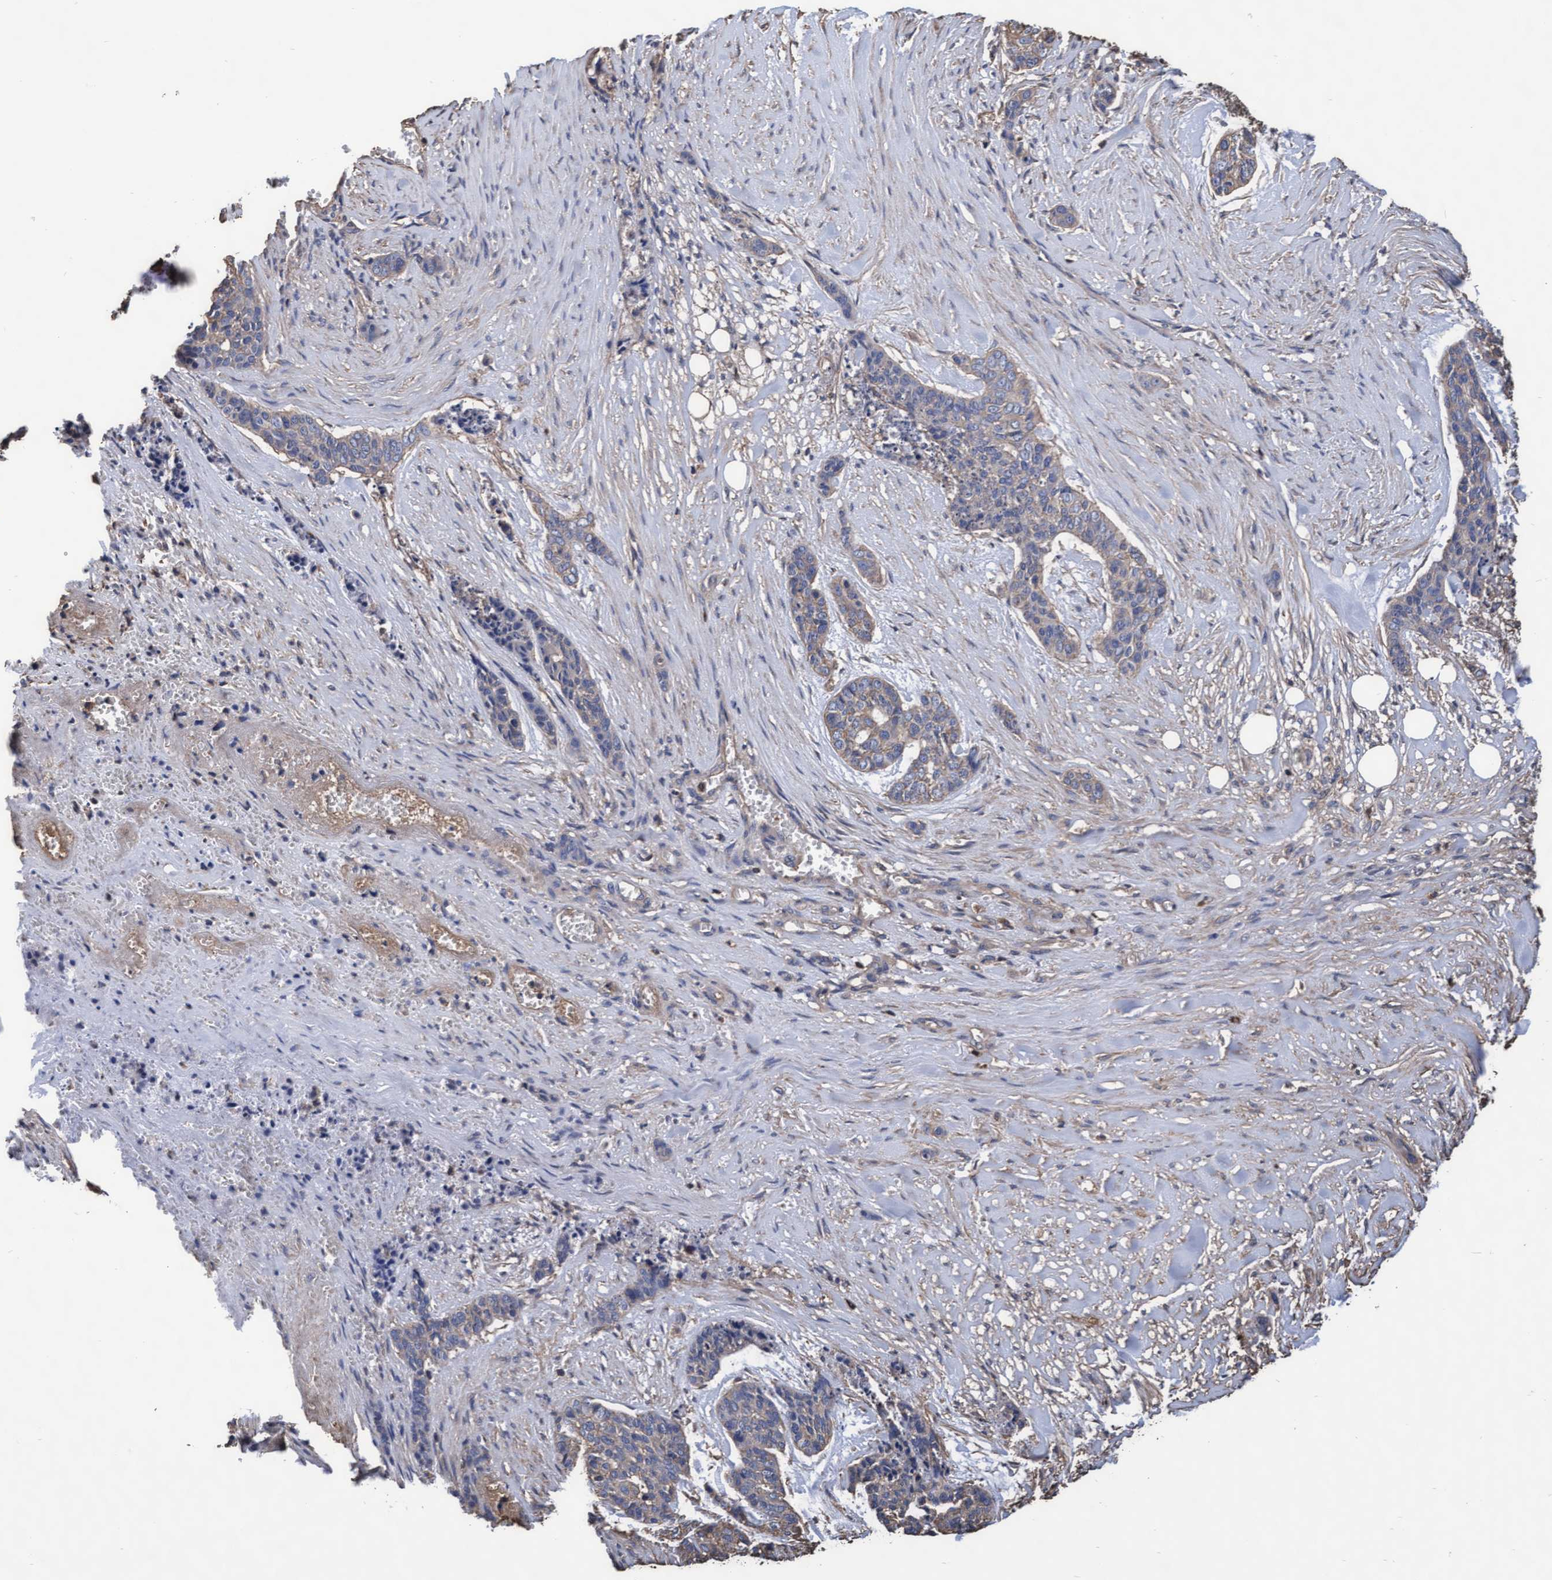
{"staining": {"intensity": "weak", "quantity": "<25%", "location": "cytoplasmic/membranous"}, "tissue": "skin cancer", "cell_type": "Tumor cells", "image_type": "cancer", "snomed": [{"axis": "morphology", "description": "Basal cell carcinoma"}, {"axis": "topography", "description": "Skin"}], "caption": "IHC image of neoplastic tissue: human skin cancer stained with DAB exhibits no significant protein staining in tumor cells. Nuclei are stained in blue.", "gene": "GRHPR", "patient": {"sex": "female", "age": 64}}